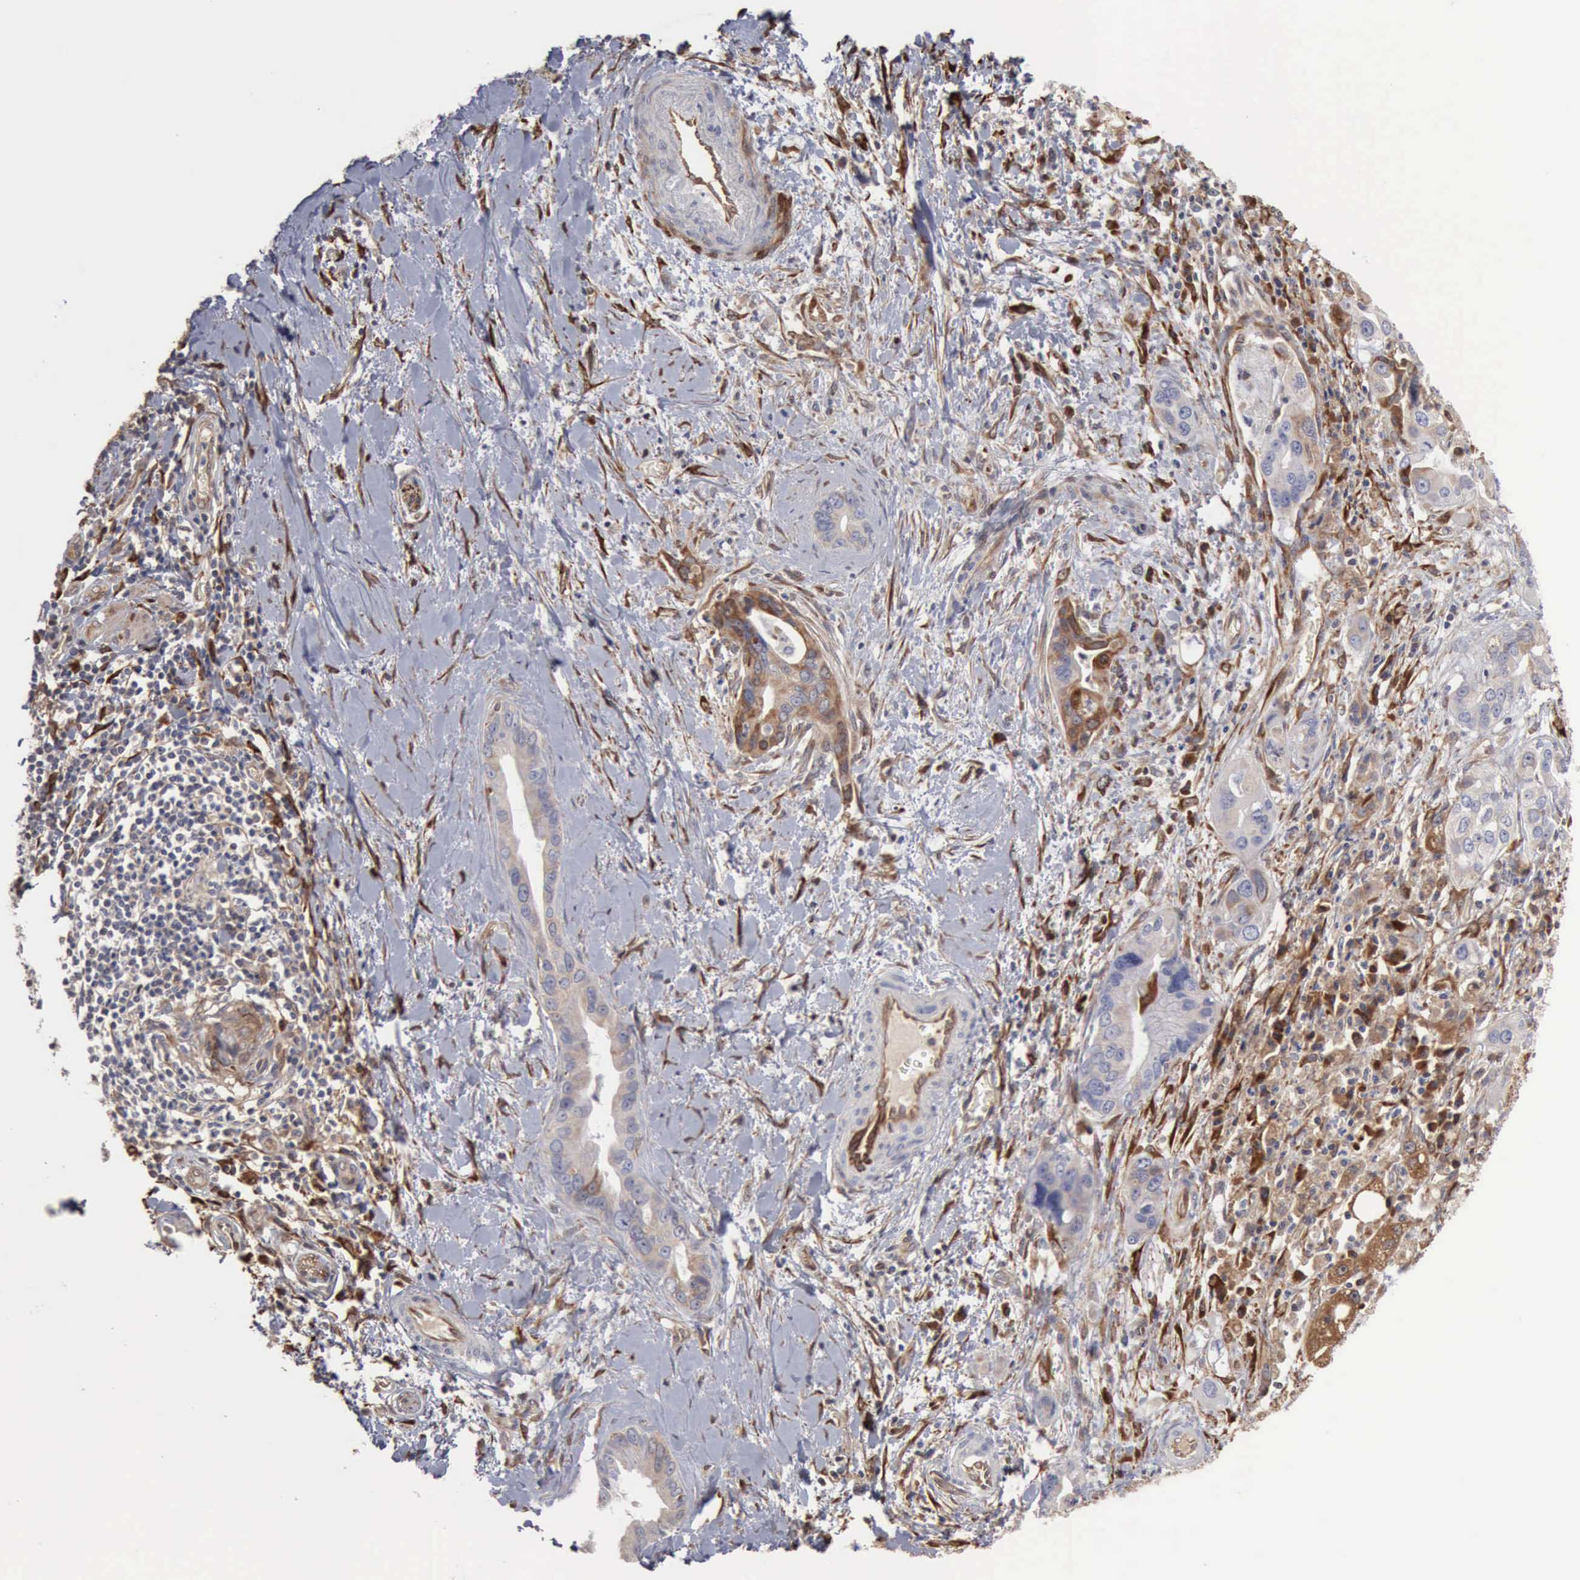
{"staining": {"intensity": "weak", "quantity": "25%-75%", "location": "cytoplasmic/membranous"}, "tissue": "liver cancer", "cell_type": "Tumor cells", "image_type": "cancer", "snomed": [{"axis": "morphology", "description": "Cholangiocarcinoma"}, {"axis": "topography", "description": "Liver"}], "caption": "Immunohistochemistry (IHC) of liver cancer demonstrates low levels of weak cytoplasmic/membranous staining in about 25%-75% of tumor cells.", "gene": "APOL2", "patient": {"sex": "female", "age": 65}}